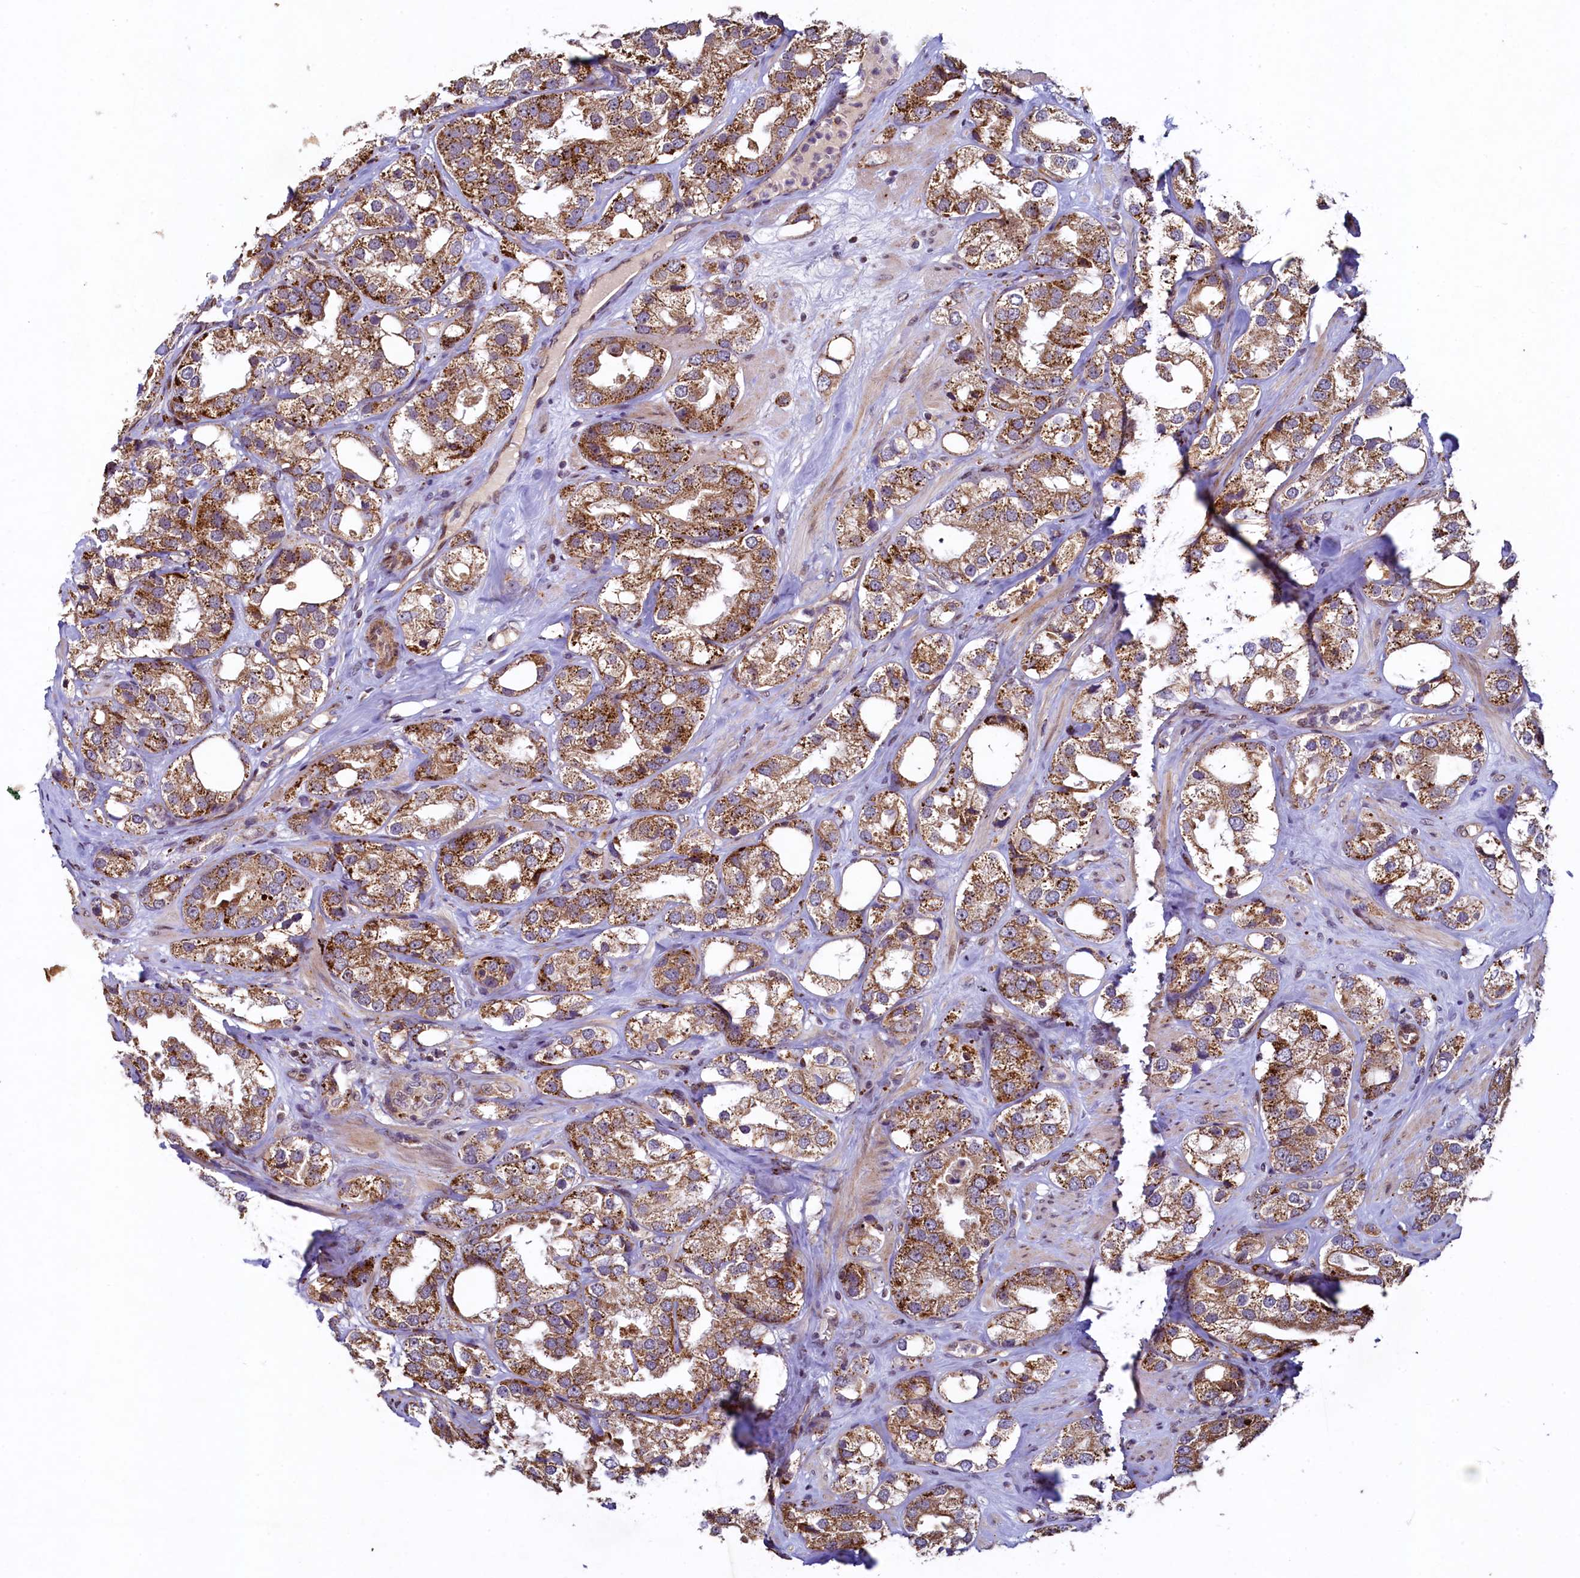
{"staining": {"intensity": "moderate", "quantity": ">75%", "location": "cytoplasmic/membranous"}, "tissue": "prostate cancer", "cell_type": "Tumor cells", "image_type": "cancer", "snomed": [{"axis": "morphology", "description": "Adenocarcinoma, NOS"}, {"axis": "topography", "description": "Prostate"}], "caption": "This is an image of immunohistochemistry (IHC) staining of adenocarcinoma (prostate), which shows moderate staining in the cytoplasmic/membranous of tumor cells.", "gene": "ZNF577", "patient": {"sex": "male", "age": 79}}